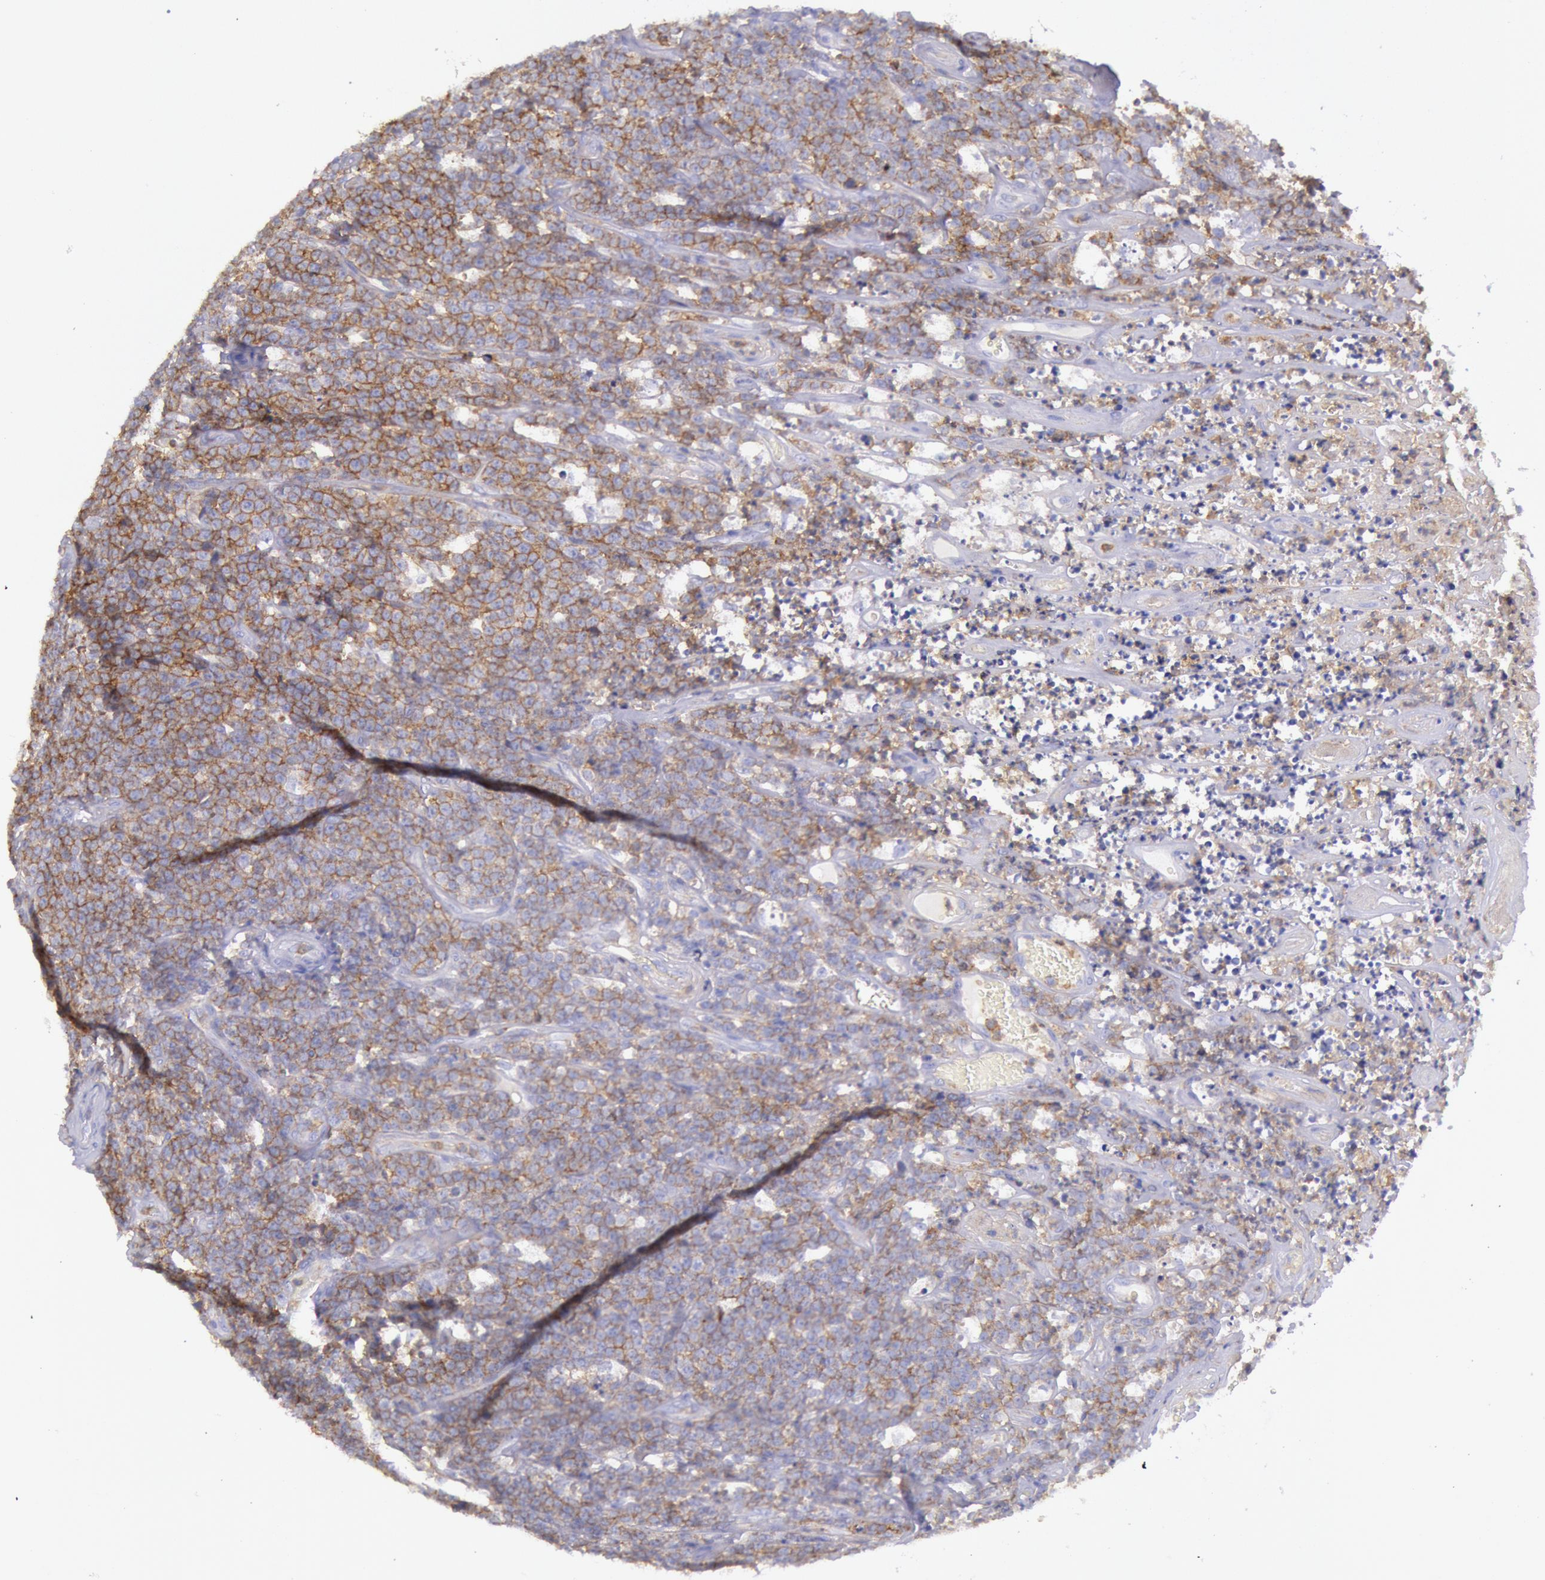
{"staining": {"intensity": "moderate", "quantity": ">75%", "location": "cytoplasmic/membranous"}, "tissue": "lymphoma", "cell_type": "Tumor cells", "image_type": "cancer", "snomed": [{"axis": "morphology", "description": "Malignant lymphoma, non-Hodgkin's type, High grade"}, {"axis": "topography", "description": "Small intestine"}, {"axis": "topography", "description": "Colon"}], "caption": "Immunohistochemistry (IHC) micrograph of neoplastic tissue: human lymphoma stained using immunohistochemistry demonstrates medium levels of moderate protein expression localized specifically in the cytoplasmic/membranous of tumor cells, appearing as a cytoplasmic/membranous brown color.", "gene": "LYN", "patient": {"sex": "male", "age": 8}}